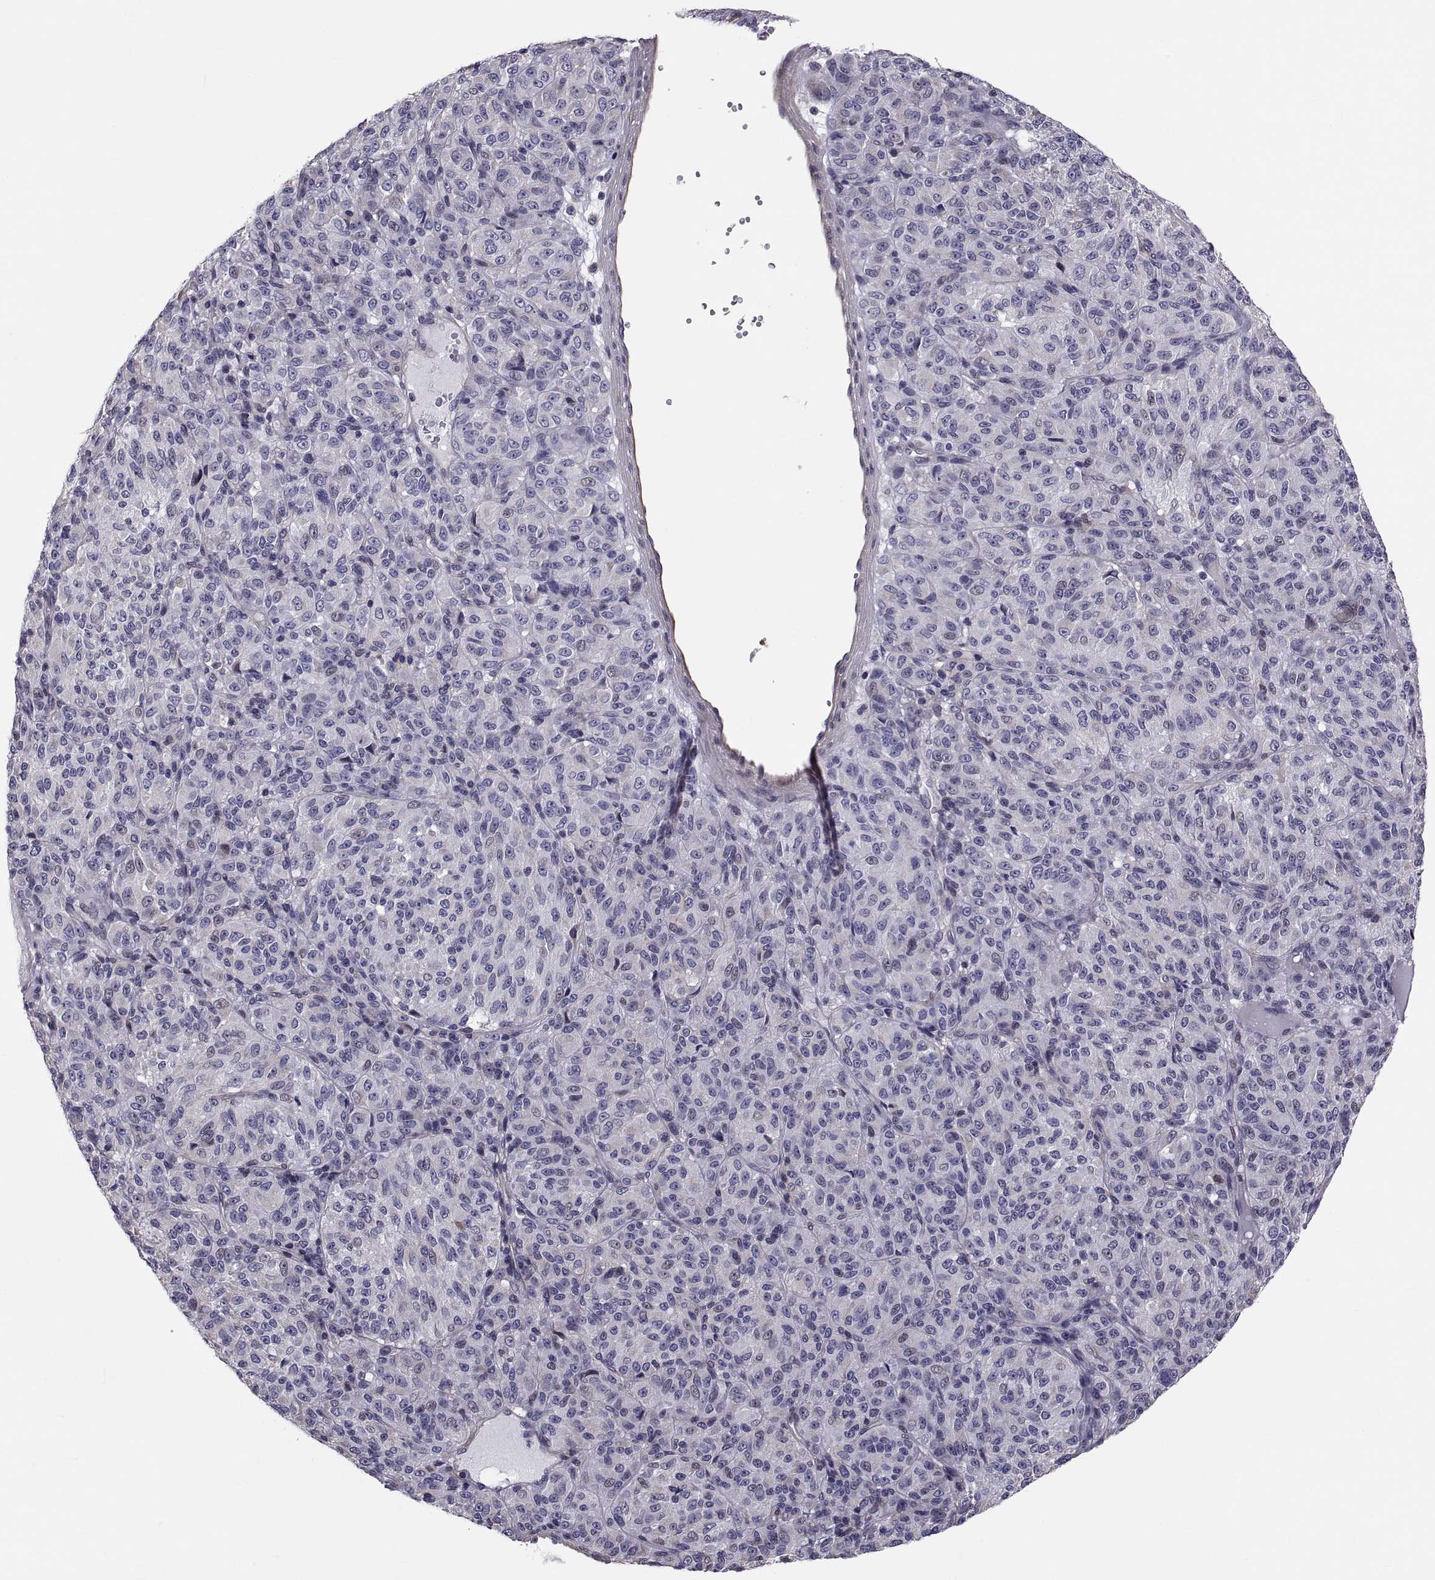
{"staining": {"intensity": "negative", "quantity": "none", "location": "none"}, "tissue": "melanoma", "cell_type": "Tumor cells", "image_type": "cancer", "snomed": [{"axis": "morphology", "description": "Malignant melanoma, Metastatic site"}, {"axis": "topography", "description": "Brain"}], "caption": "An image of human malignant melanoma (metastatic site) is negative for staining in tumor cells. (Stains: DAB (3,3'-diaminobenzidine) immunohistochemistry with hematoxylin counter stain, Microscopy: brightfield microscopy at high magnification).", "gene": "ANO1", "patient": {"sex": "female", "age": 56}}